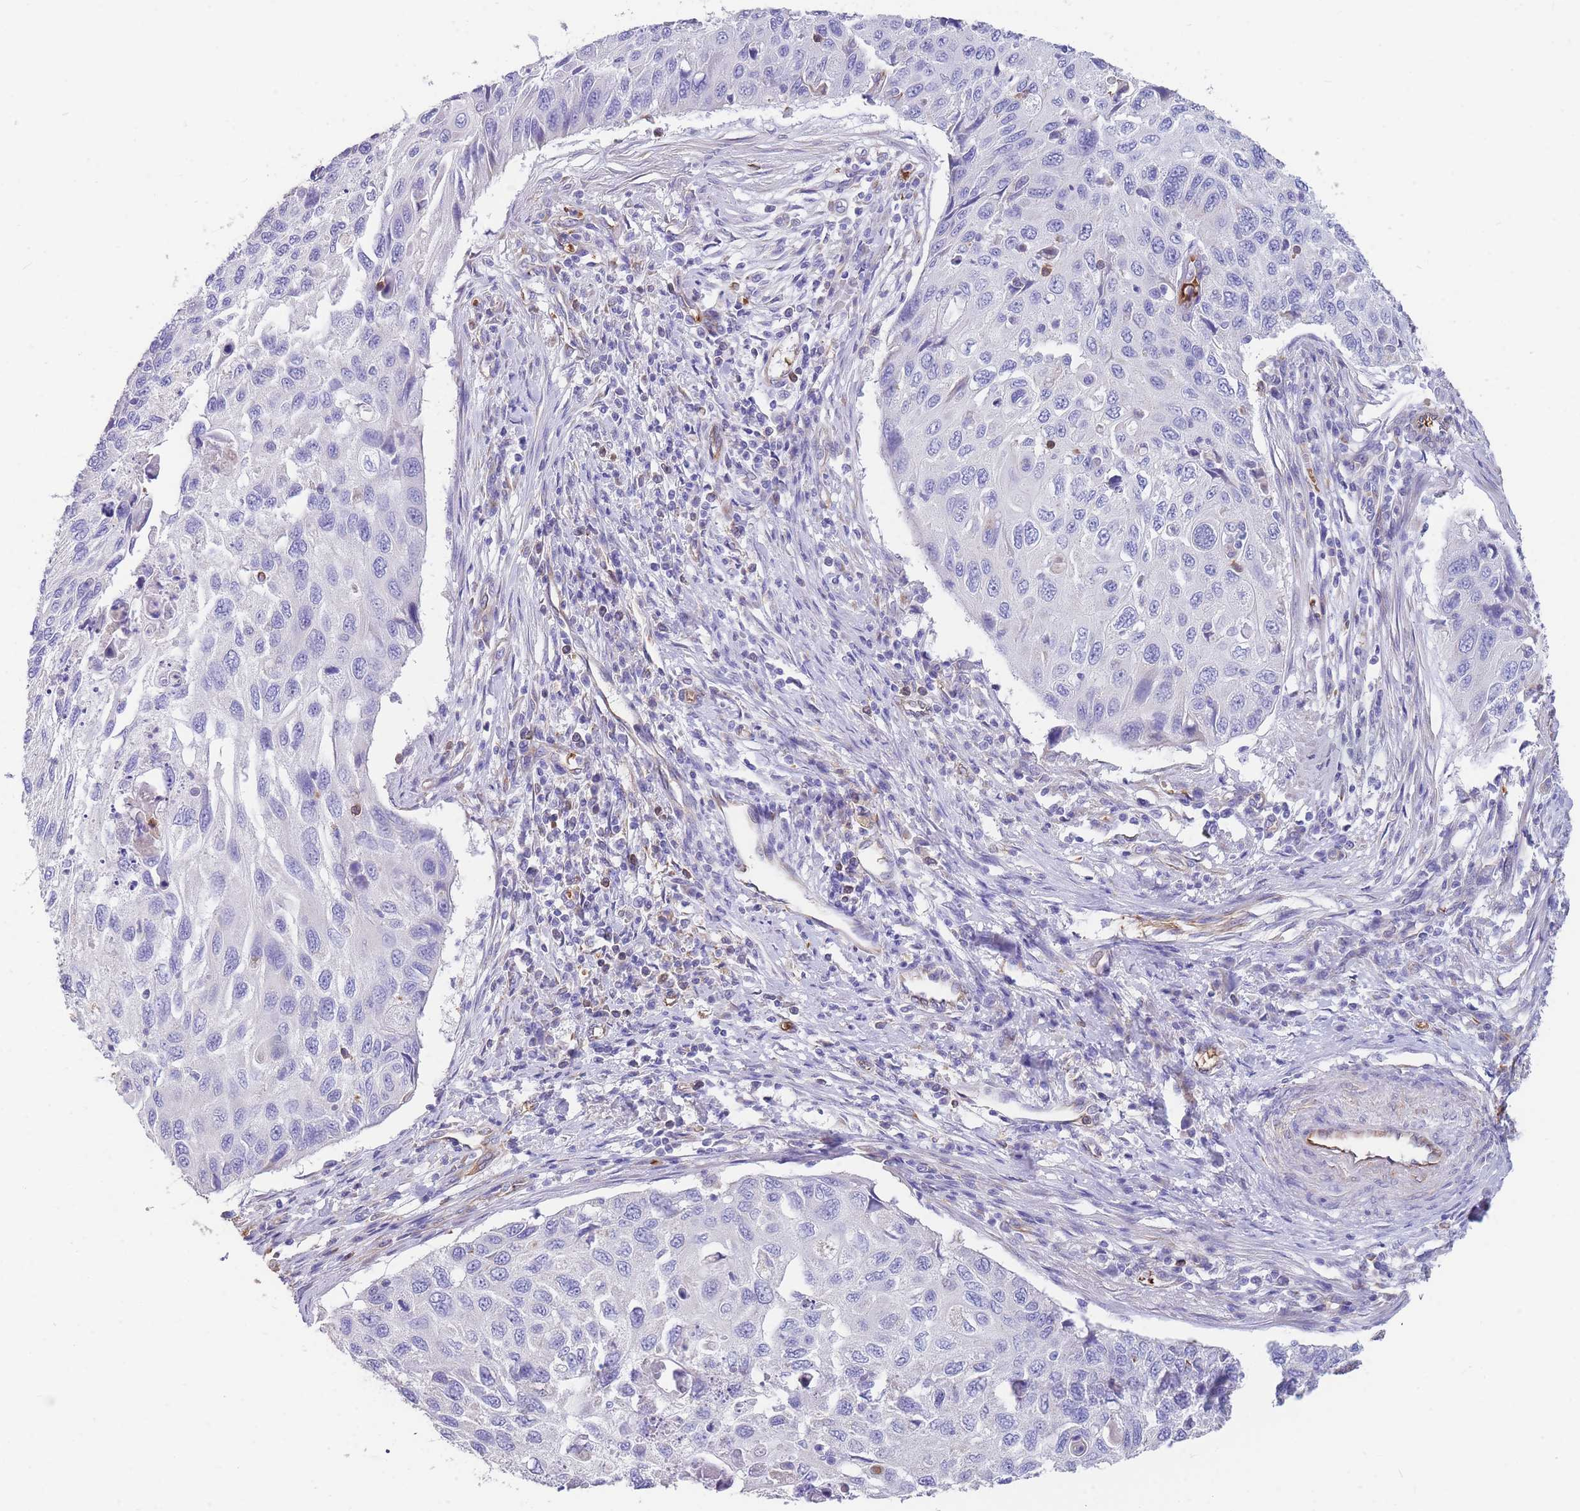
{"staining": {"intensity": "negative", "quantity": "none", "location": "none"}, "tissue": "cervical cancer", "cell_type": "Tumor cells", "image_type": "cancer", "snomed": [{"axis": "morphology", "description": "Squamous cell carcinoma, NOS"}, {"axis": "topography", "description": "Cervix"}], "caption": "Tumor cells are negative for protein expression in human cervical cancer. (DAB (3,3'-diaminobenzidine) immunohistochemistry (IHC) visualized using brightfield microscopy, high magnification).", "gene": "ANKRD53", "patient": {"sex": "female", "age": 70}}